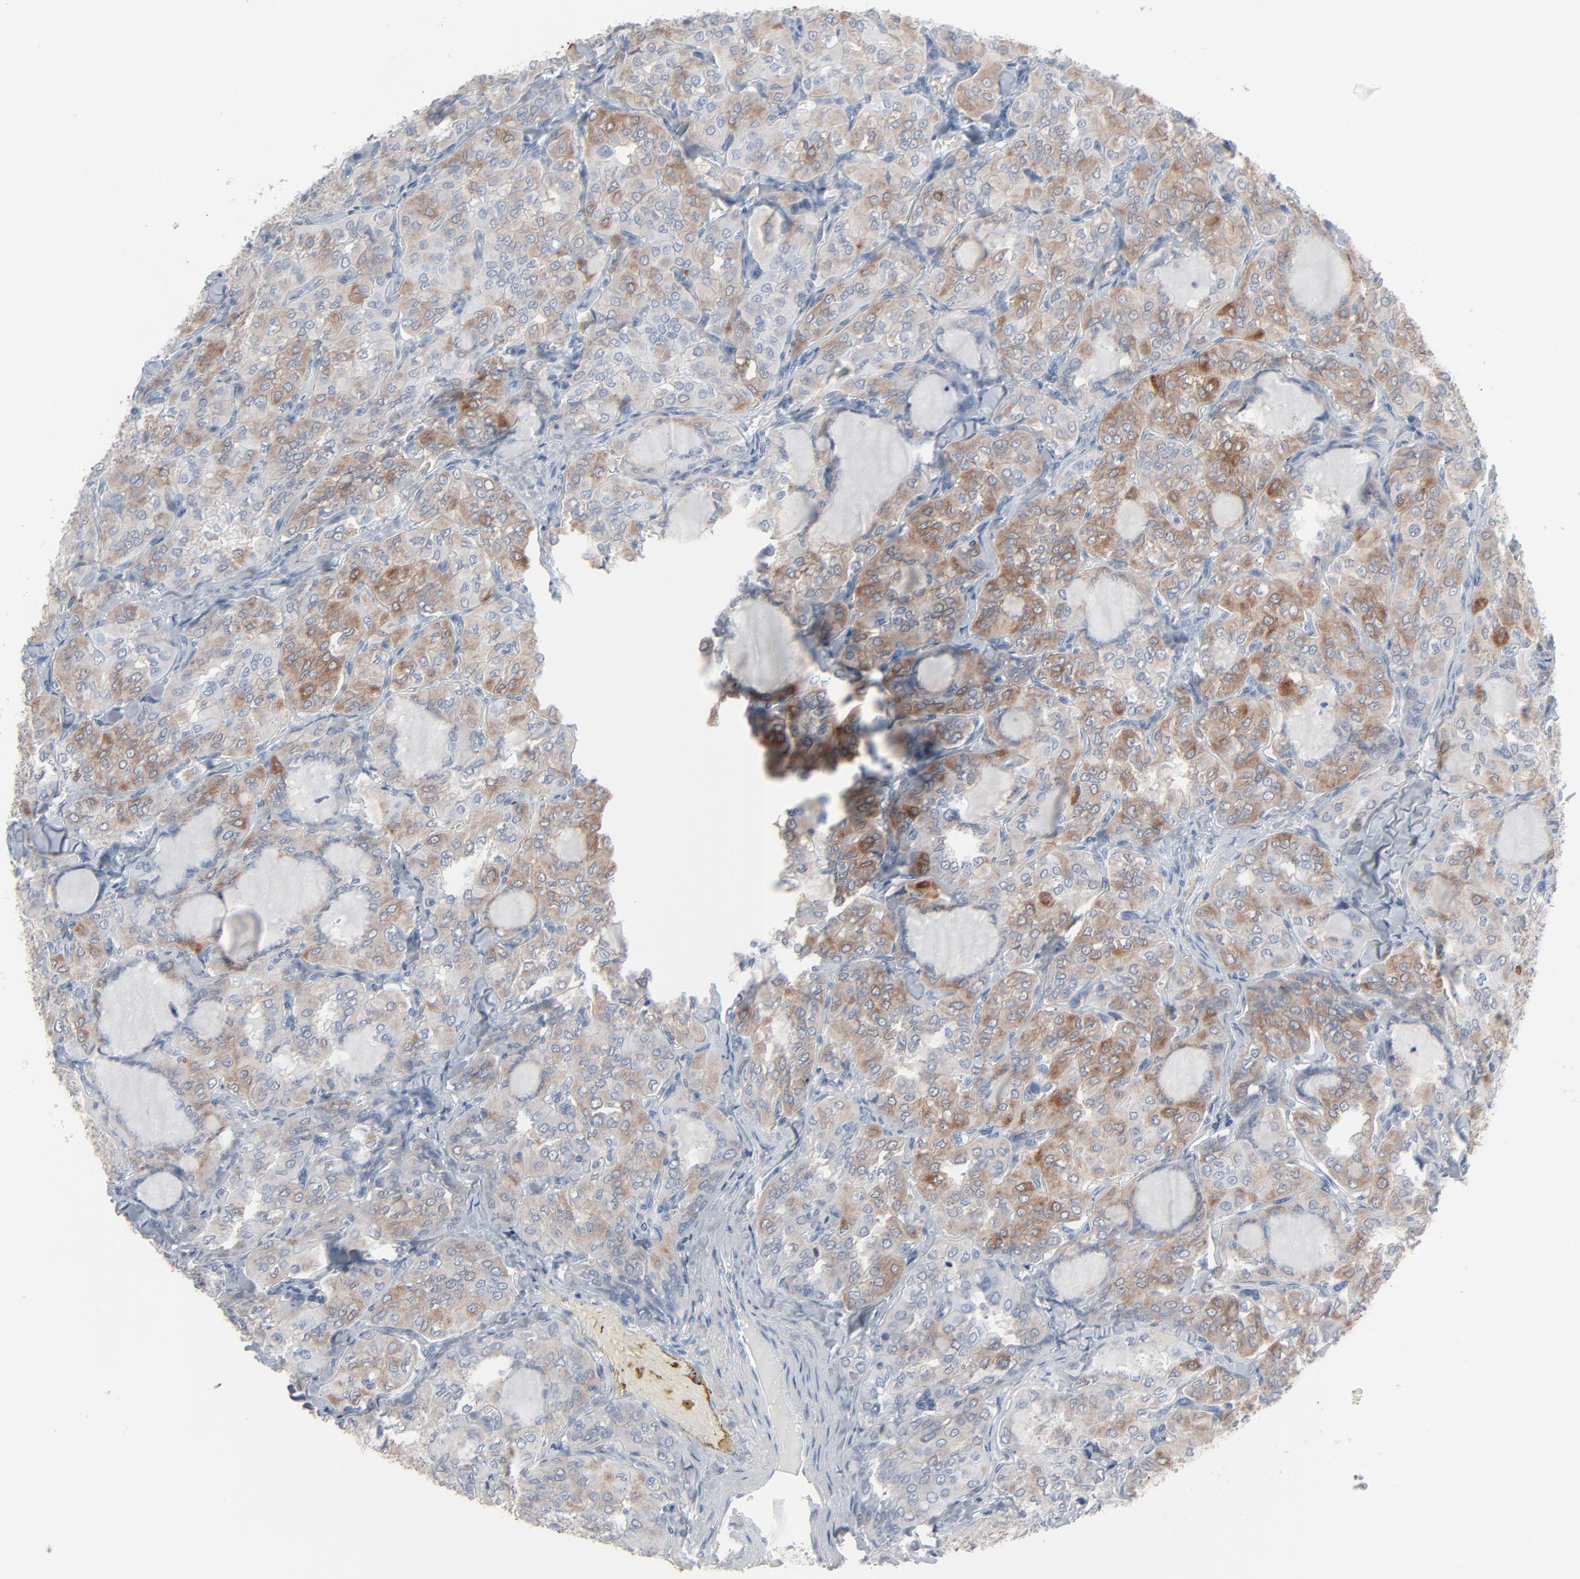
{"staining": {"intensity": "weak", "quantity": ">75%", "location": "cytoplasmic/membranous"}, "tissue": "thyroid cancer", "cell_type": "Tumor cells", "image_type": "cancer", "snomed": [{"axis": "morphology", "description": "Papillary adenocarcinoma, NOS"}, {"axis": "topography", "description": "Thyroid gland"}], "caption": "Tumor cells exhibit low levels of weak cytoplasmic/membranous expression in about >75% of cells in thyroid cancer. (DAB IHC, brown staining for protein, blue staining for nuclei).", "gene": "PHGDH", "patient": {"sex": "male", "age": 20}}